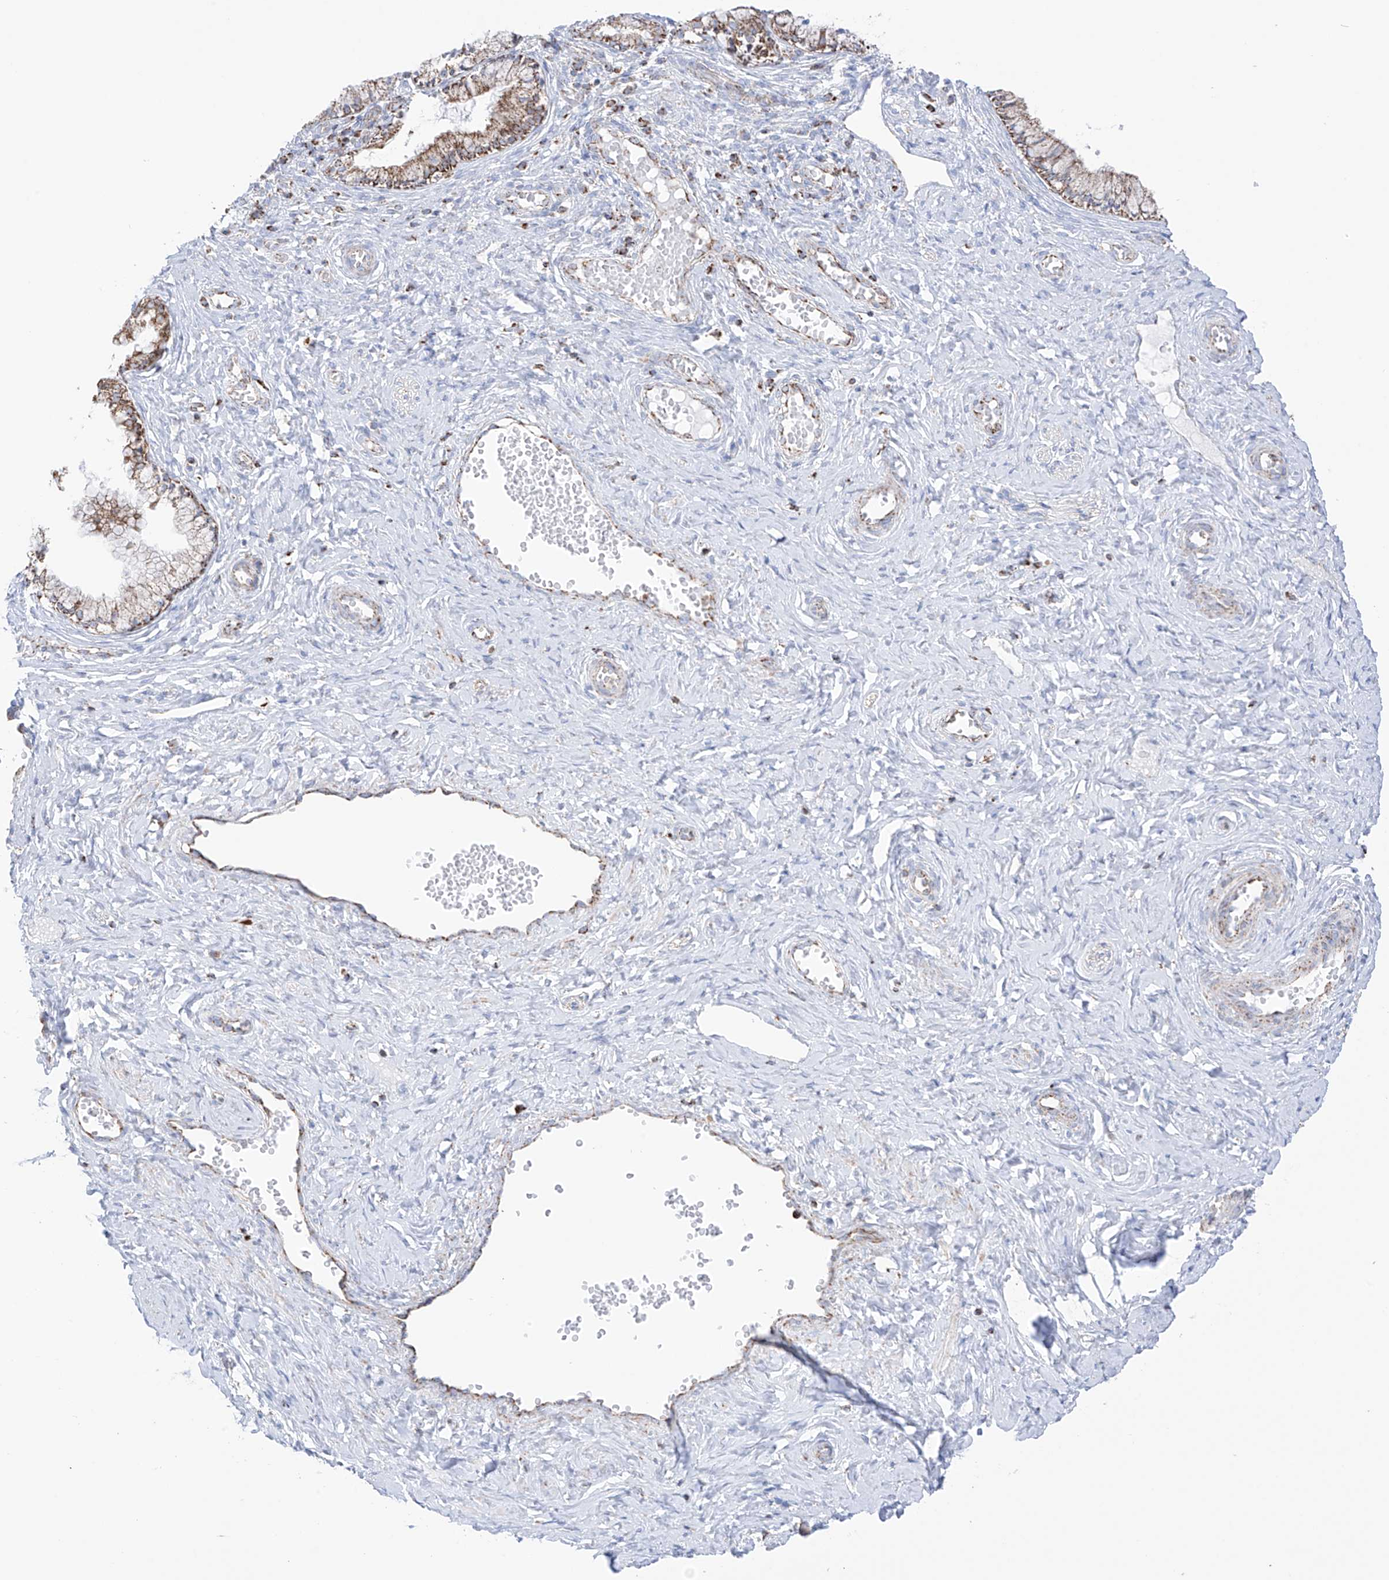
{"staining": {"intensity": "moderate", "quantity": ">75%", "location": "cytoplasmic/membranous"}, "tissue": "cervix", "cell_type": "Glandular cells", "image_type": "normal", "snomed": [{"axis": "morphology", "description": "Normal tissue, NOS"}, {"axis": "topography", "description": "Cervix"}], "caption": "Cervix stained with DAB immunohistochemistry (IHC) shows medium levels of moderate cytoplasmic/membranous staining in about >75% of glandular cells.", "gene": "XKR3", "patient": {"sex": "female", "age": 27}}